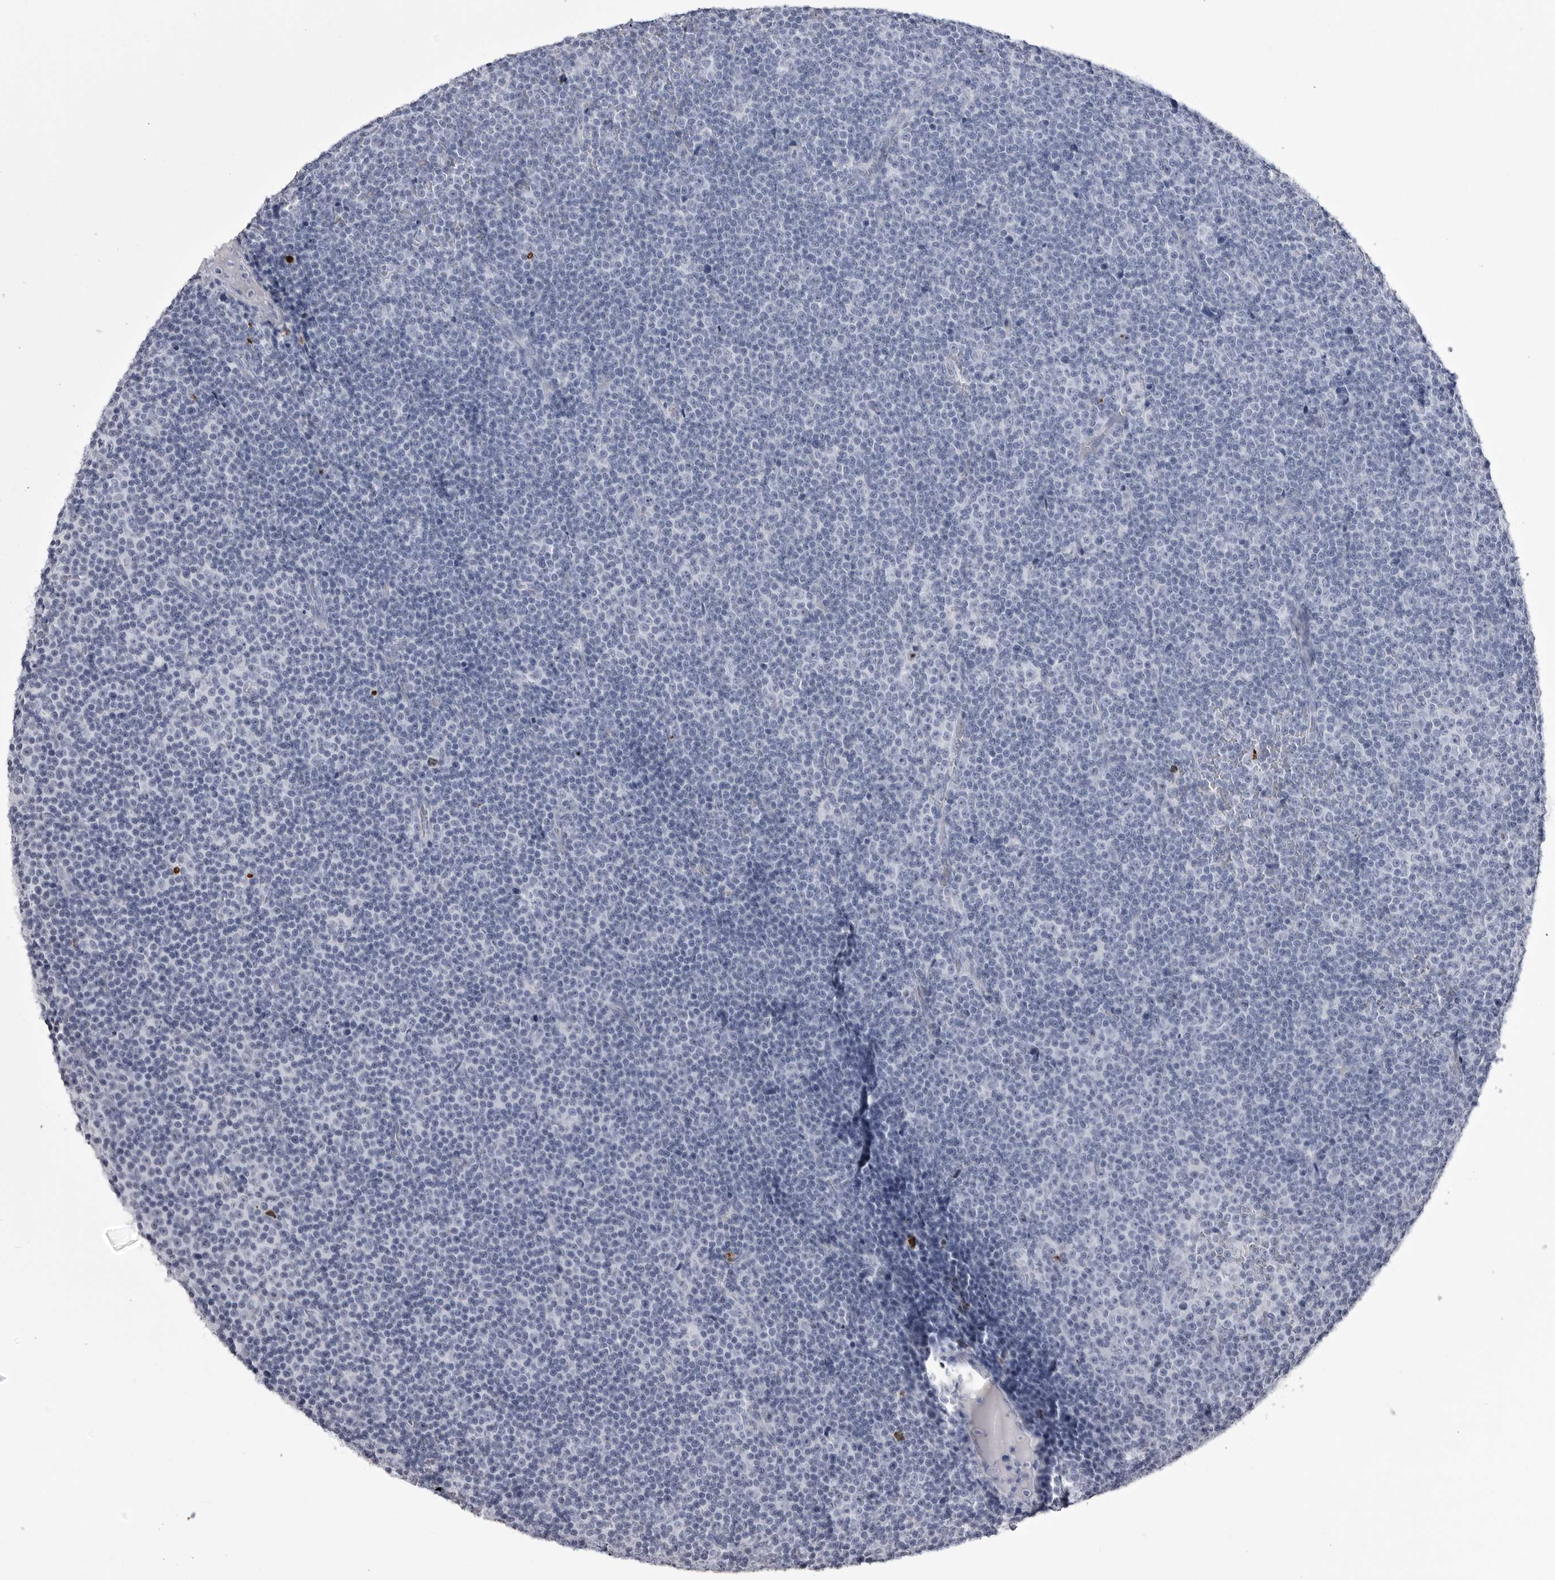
{"staining": {"intensity": "negative", "quantity": "none", "location": "none"}, "tissue": "lymphoma", "cell_type": "Tumor cells", "image_type": "cancer", "snomed": [{"axis": "morphology", "description": "Malignant lymphoma, non-Hodgkin's type, Low grade"}, {"axis": "topography", "description": "Lymph node"}], "caption": "Malignant lymphoma, non-Hodgkin's type (low-grade) stained for a protein using immunohistochemistry (IHC) demonstrates no staining tumor cells.", "gene": "COL26A1", "patient": {"sex": "female", "age": 67}}